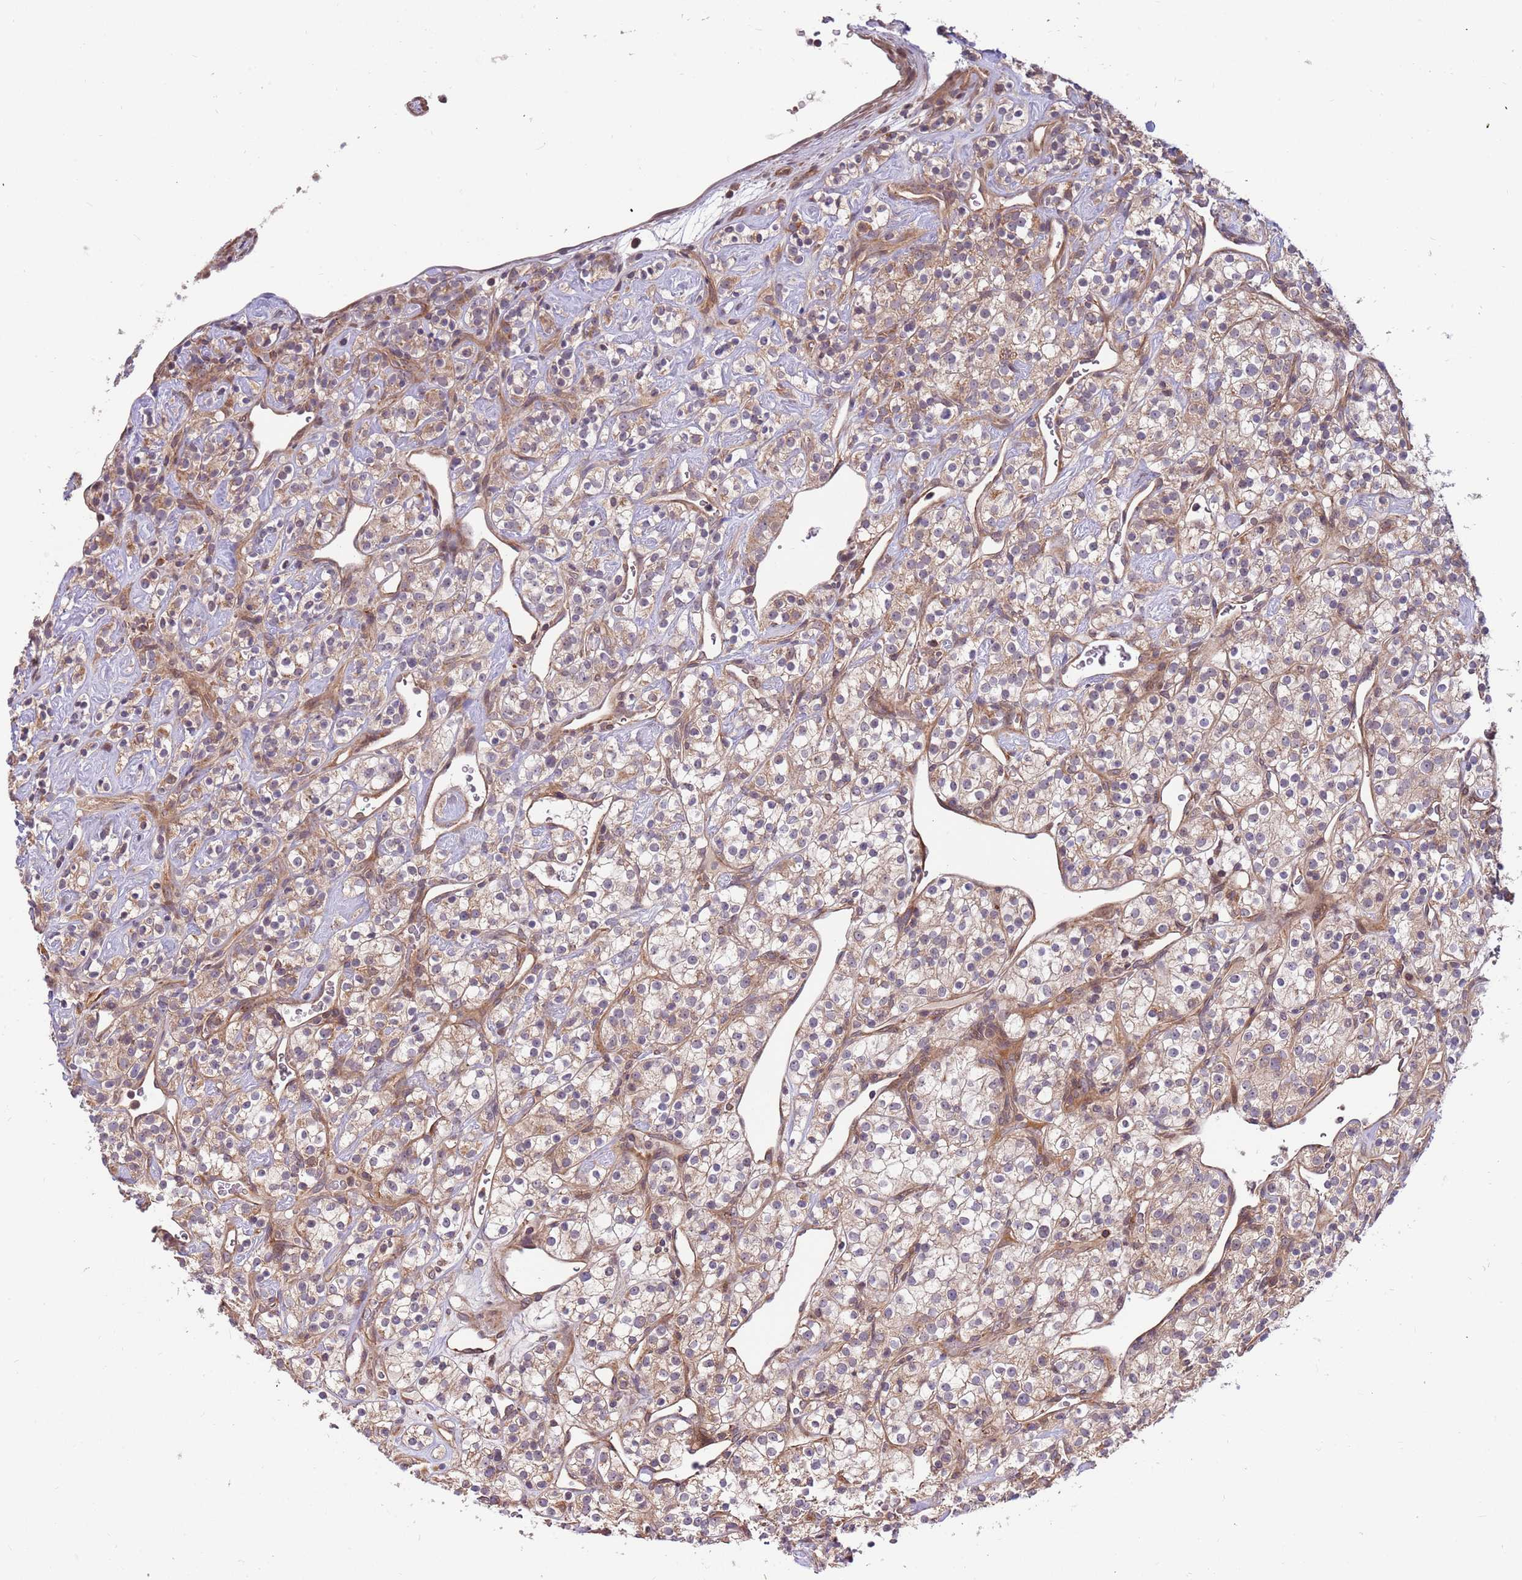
{"staining": {"intensity": "weak", "quantity": "25%-75%", "location": "cytoplasmic/membranous"}, "tissue": "renal cancer", "cell_type": "Tumor cells", "image_type": "cancer", "snomed": [{"axis": "morphology", "description": "Adenocarcinoma, NOS"}, {"axis": "topography", "description": "Kidney"}], "caption": "About 25%-75% of tumor cells in human renal adenocarcinoma exhibit weak cytoplasmic/membranous protein positivity as visualized by brown immunohistochemical staining.", "gene": "HAUS3", "patient": {"sex": "male", "age": 77}}